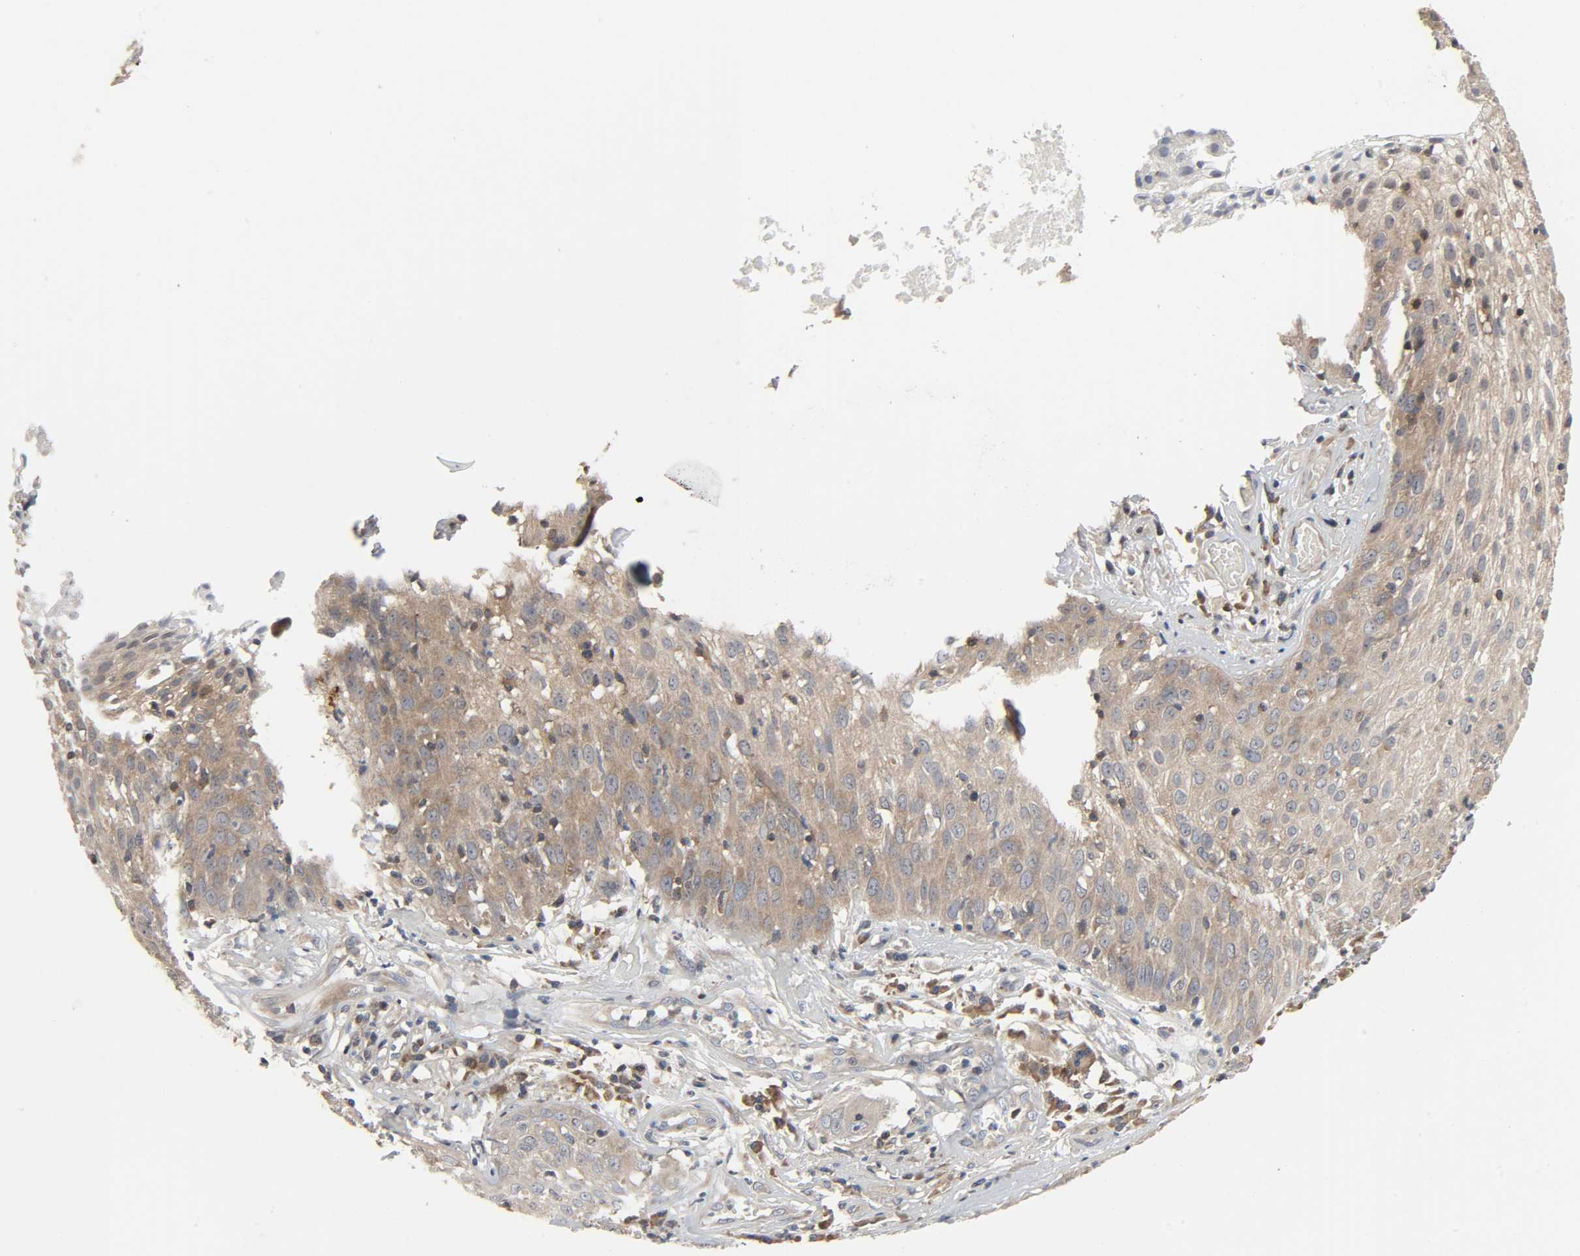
{"staining": {"intensity": "moderate", "quantity": ">75%", "location": "cytoplasmic/membranous"}, "tissue": "skin cancer", "cell_type": "Tumor cells", "image_type": "cancer", "snomed": [{"axis": "morphology", "description": "Squamous cell carcinoma, NOS"}, {"axis": "topography", "description": "Skin"}], "caption": "Immunohistochemical staining of squamous cell carcinoma (skin) reveals medium levels of moderate cytoplasmic/membranous positivity in approximately >75% of tumor cells. (Stains: DAB in brown, nuclei in blue, Microscopy: brightfield microscopy at high magnification).", "gene": "PLEKHA2", "patient": {"sex": "male", "age": 65}}